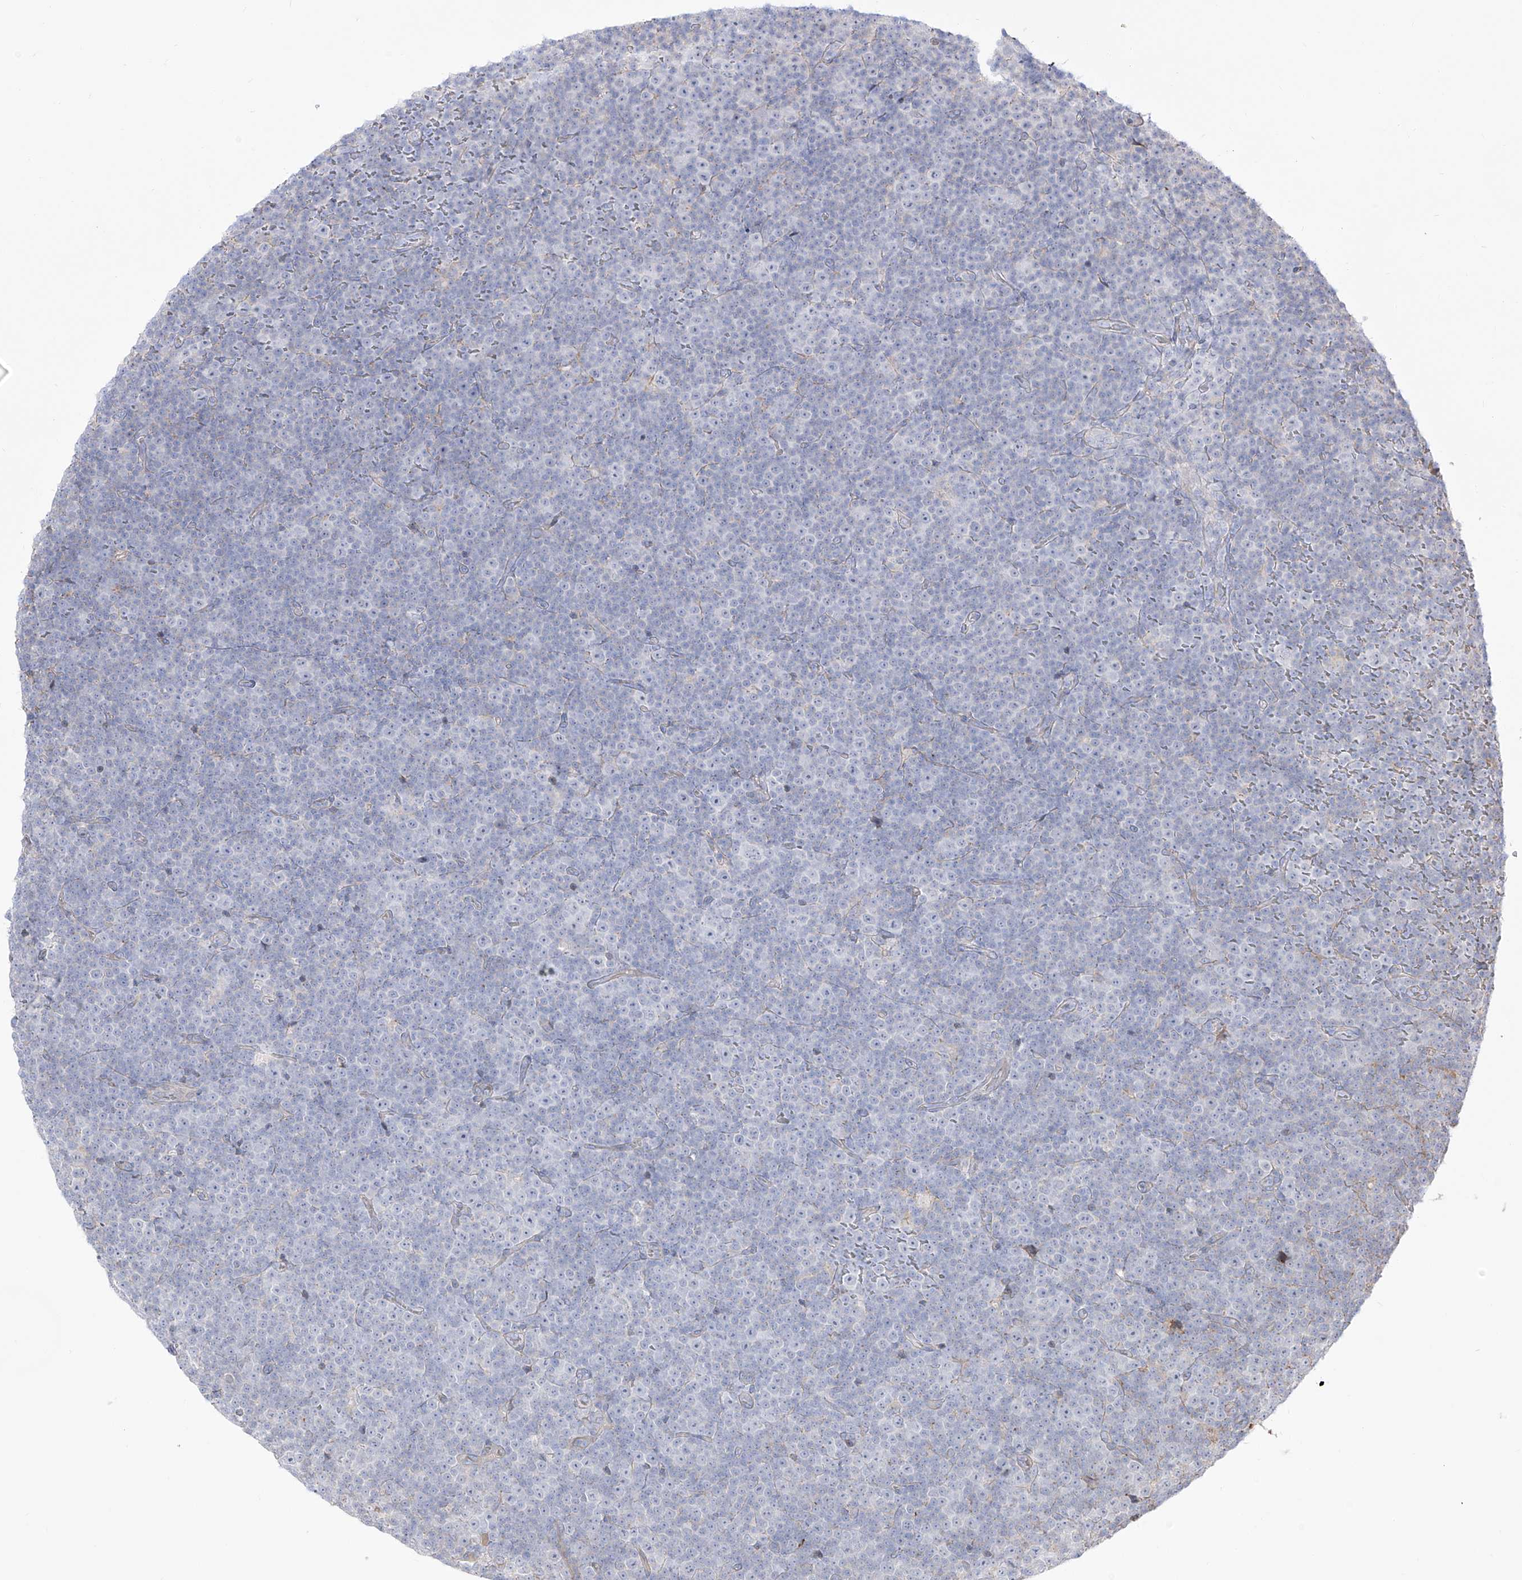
{"staining": {"intensity": "negative", "quantity": "none", "location": "none"}, "tissue": "lymphoma", "cell_type": "Tumor cells", "image_type": "cancer", "snomed": [{"axis": "morphology", "description": "Malignant lymphoma, non-Hodgkin's type, Low grade"}, {"axis": "topography", "description": "Lymph node"}], "caption": "This histopathology image is of malignant lymphoma, non-Hodgkin's type (low-grade) stained with IHC to label a protein in brown with the nuclei are counter-stained blue. There is no positivity in tumor cells.", "gene": "ZGRF1", "patient": {"sex": "female", "age": 67}}